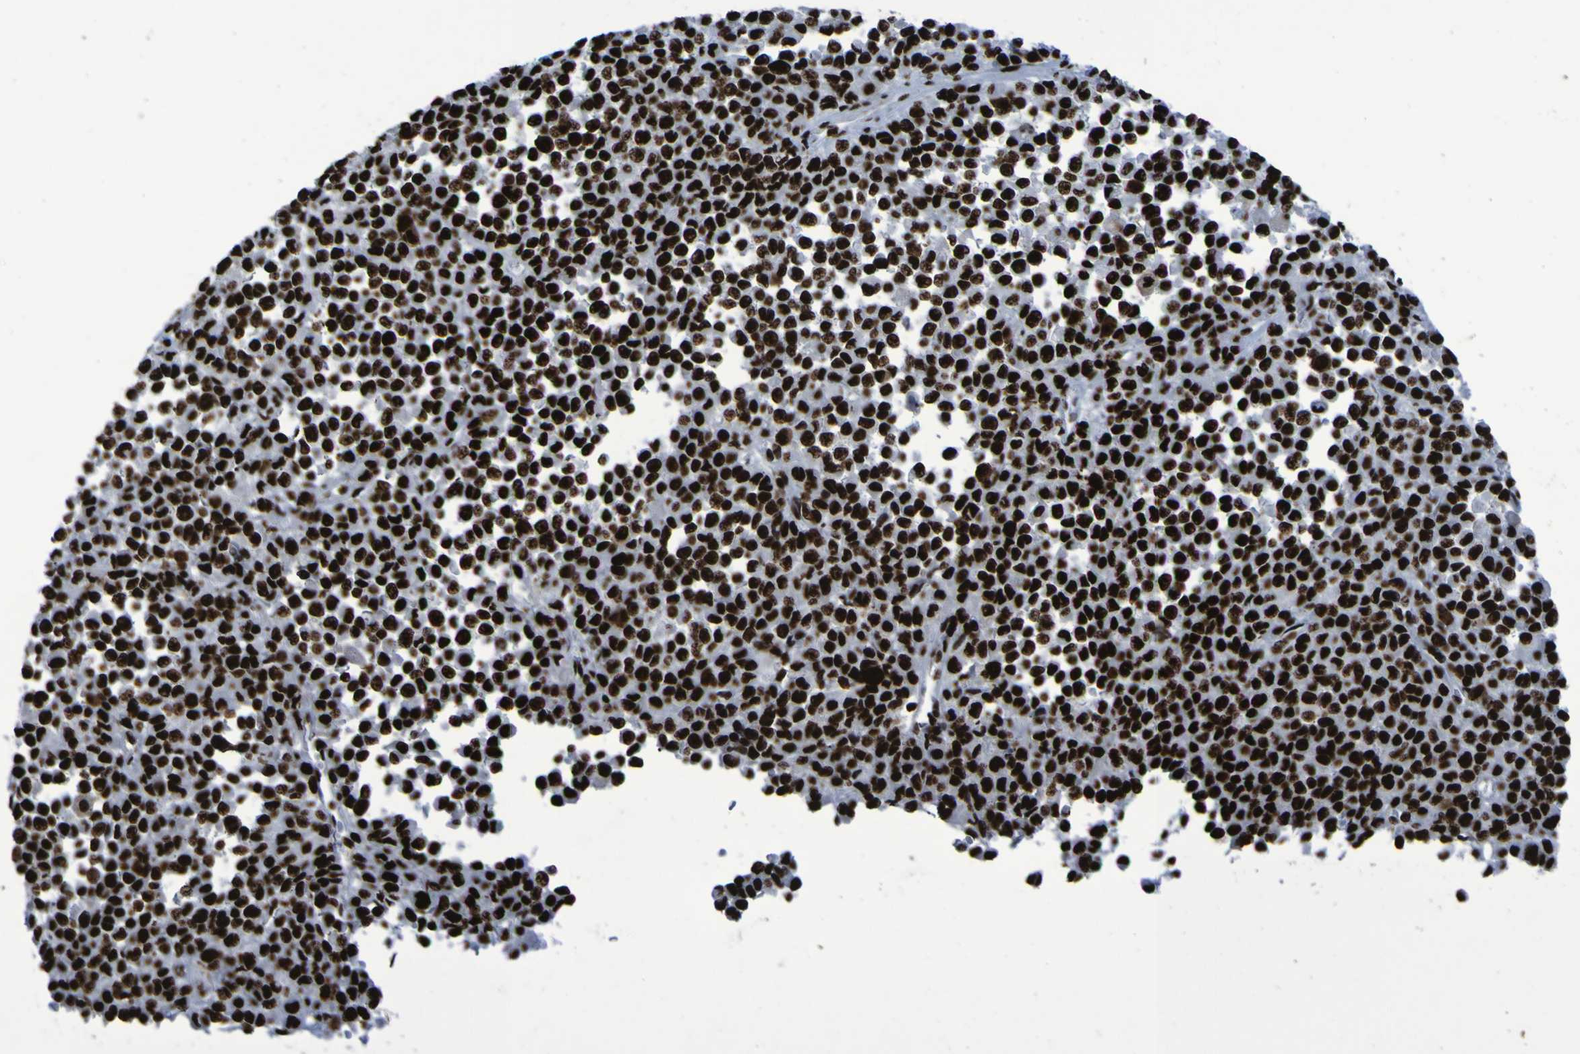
{"staining": {"intensity": "strong", "quantity": ">75%", "location": "nuclear"}, "tissue": "melanoma", "cell_type": "Tumor cells", "image_type": "cancer", "snomed": [{"axis": "morphology", "description": "Malignant melanoma, Metastatic site"}, {"axis": "topography", "description": "Pancreas"}], "caption": "Approximately >75% of tumor cells in human malignant melanoma (metastatic site) reveal strong nuclear protein staining as visualized by brown immunohistochemical staining.", "gene": "NPM1", "patient": {"sex": "female", "age": 30}}